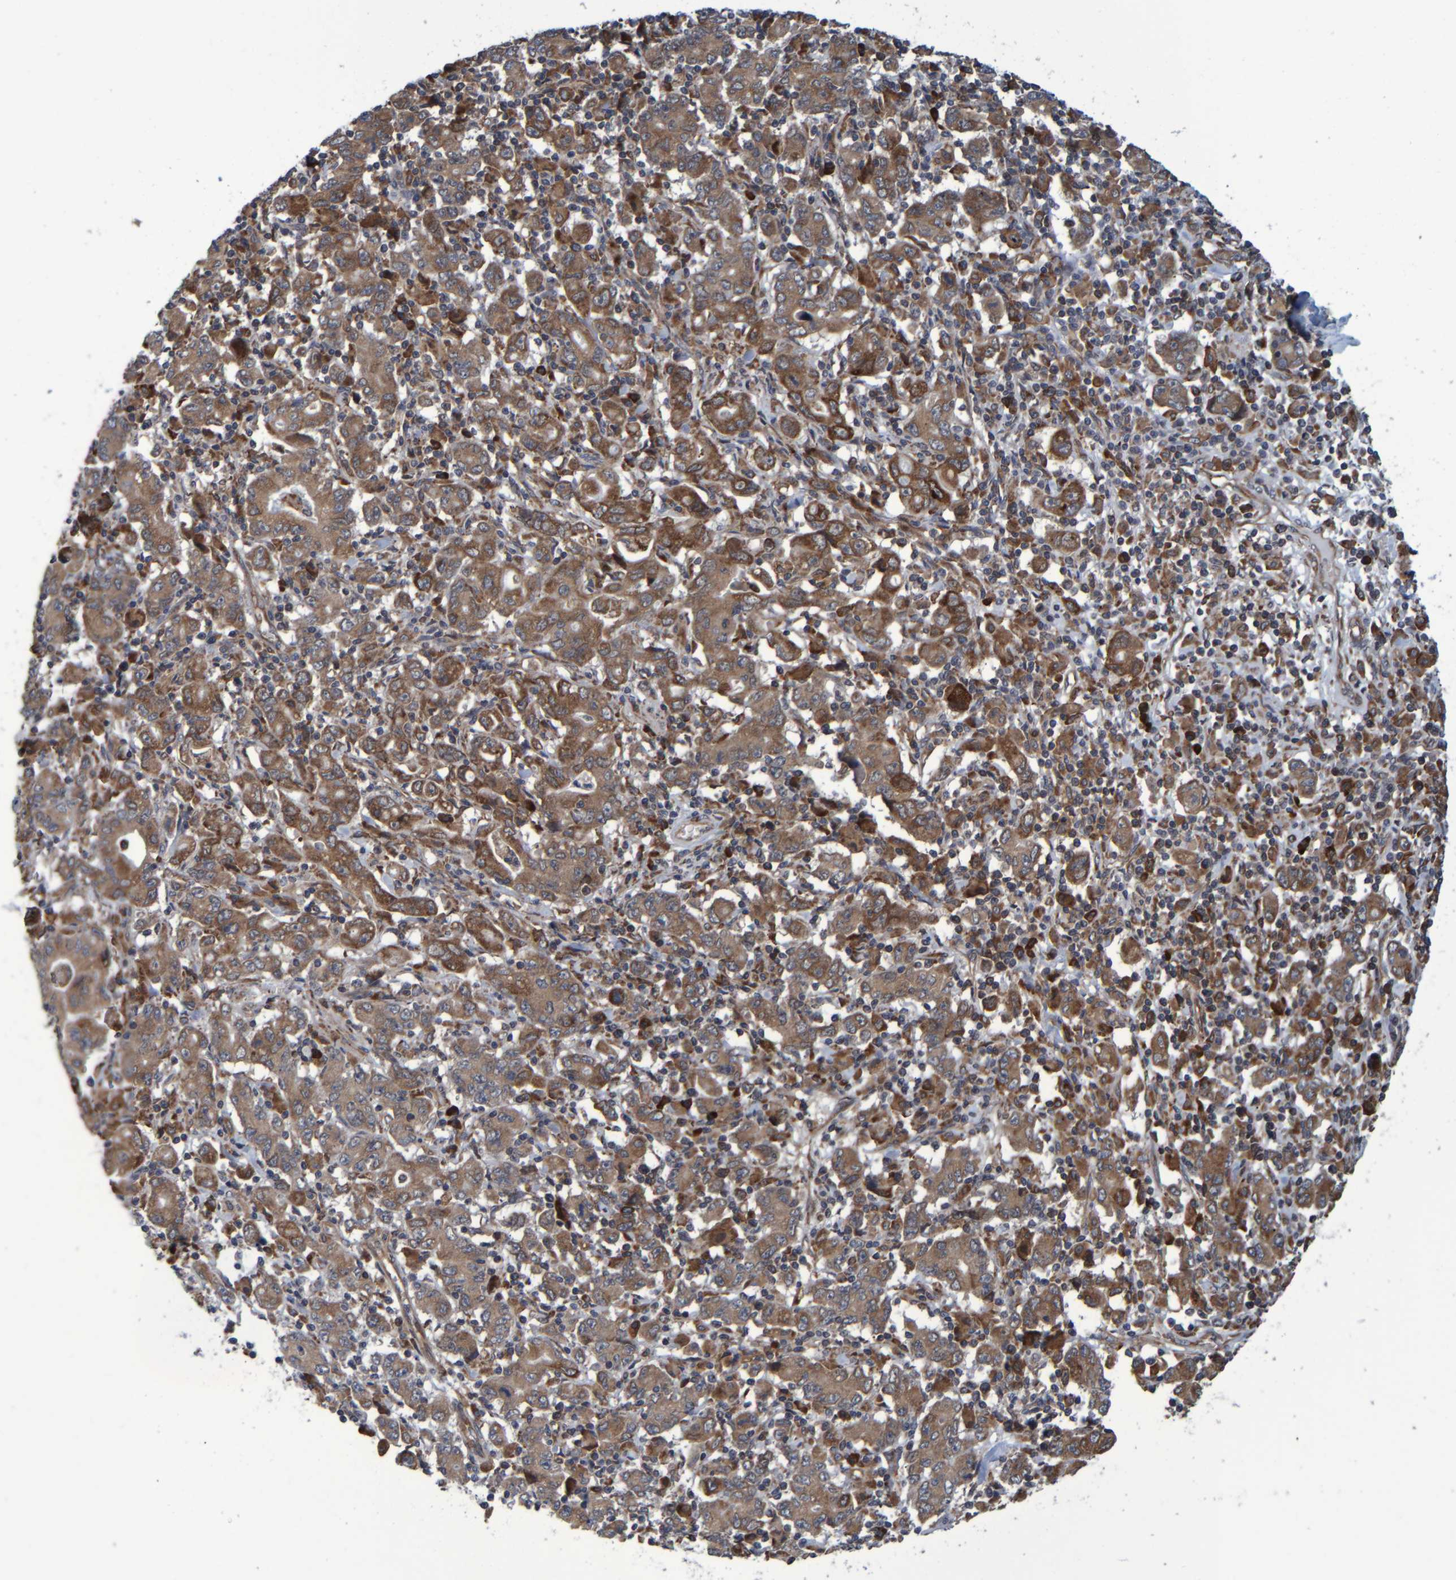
{"staining": {"intensity": "moderate", "quantity": ">75%", "location": "cytoplasmic/membranous"}, "tissue": "stomach cancer", "cell_type": "Tumor cells", "image_type": "cancer", "snomed": [{"axis": "morphology", "description": "Adenocarcinoma, NOS"}, {"axis": "topography", "description": "Stomach, upper"}], "caption": "Tumor cells display medium levels of moderate cytoplasmic/membranous positivity in about >75% of cells in stomach cancer (adenocarcinoma).", "gene": "SPAG5", "patient": {"sex": "male", "age": 69}}